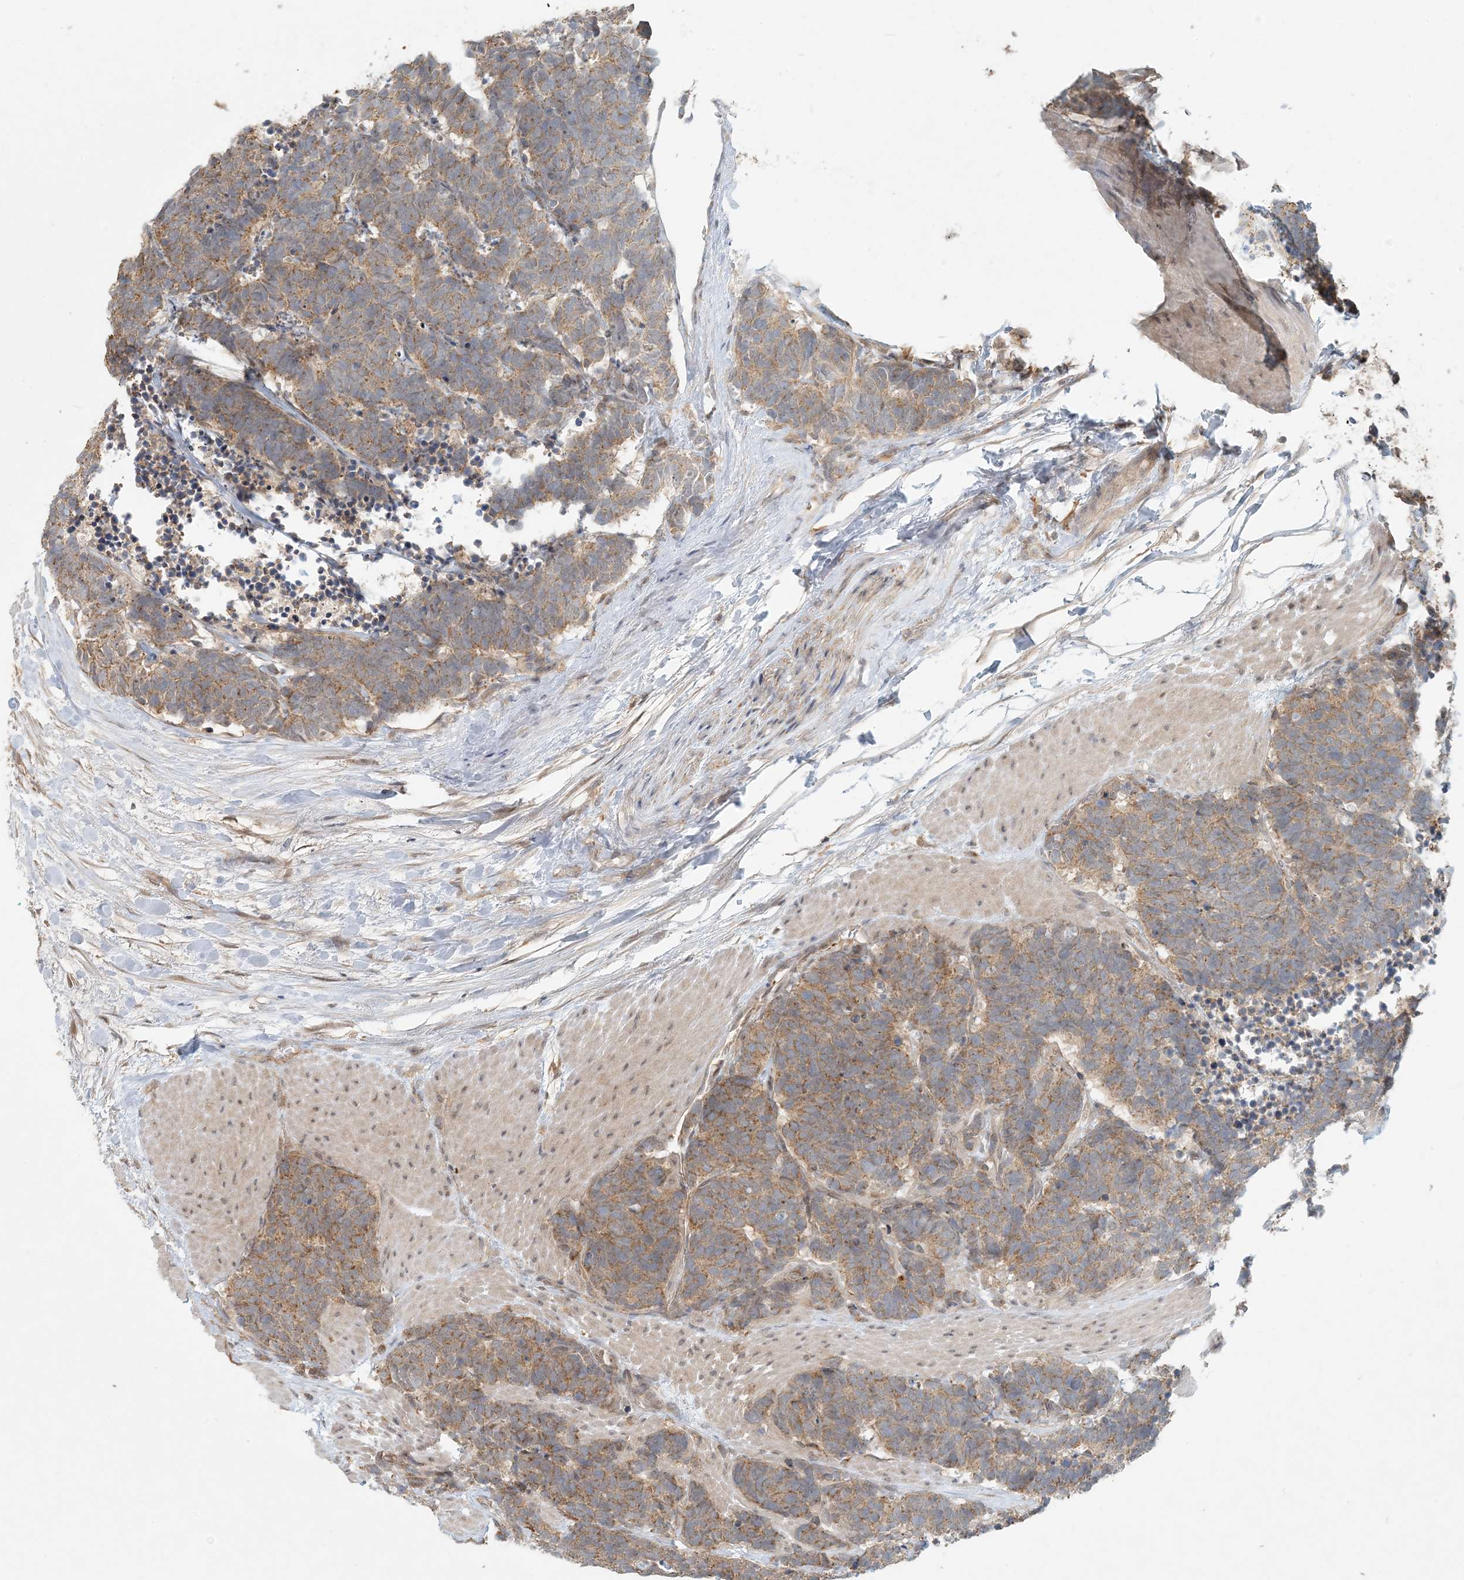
{"staining": {"intensity": "moderate", "quantity": ">75%", "location": "cytoplasmic/membranous"}, "tissue": "carcinoid", "cell_type": "Tumor cells", "image_type": "cancer", "snomed": [{"axis": "morphology", "description": "Carcinoma, NOS"}, {"axis": "morphology", "description": "Carcinoid, malignant, NOS"}, {"axis": "topography", "description": "Urinary bladder"}], "caption": "A brown stain highlights moderate cytoplasmic/membranous staining of a protein in human malignant carcinoid tumor cells.", "gene": "OBI1", "patient": {"sex": "male", "age": 57}}